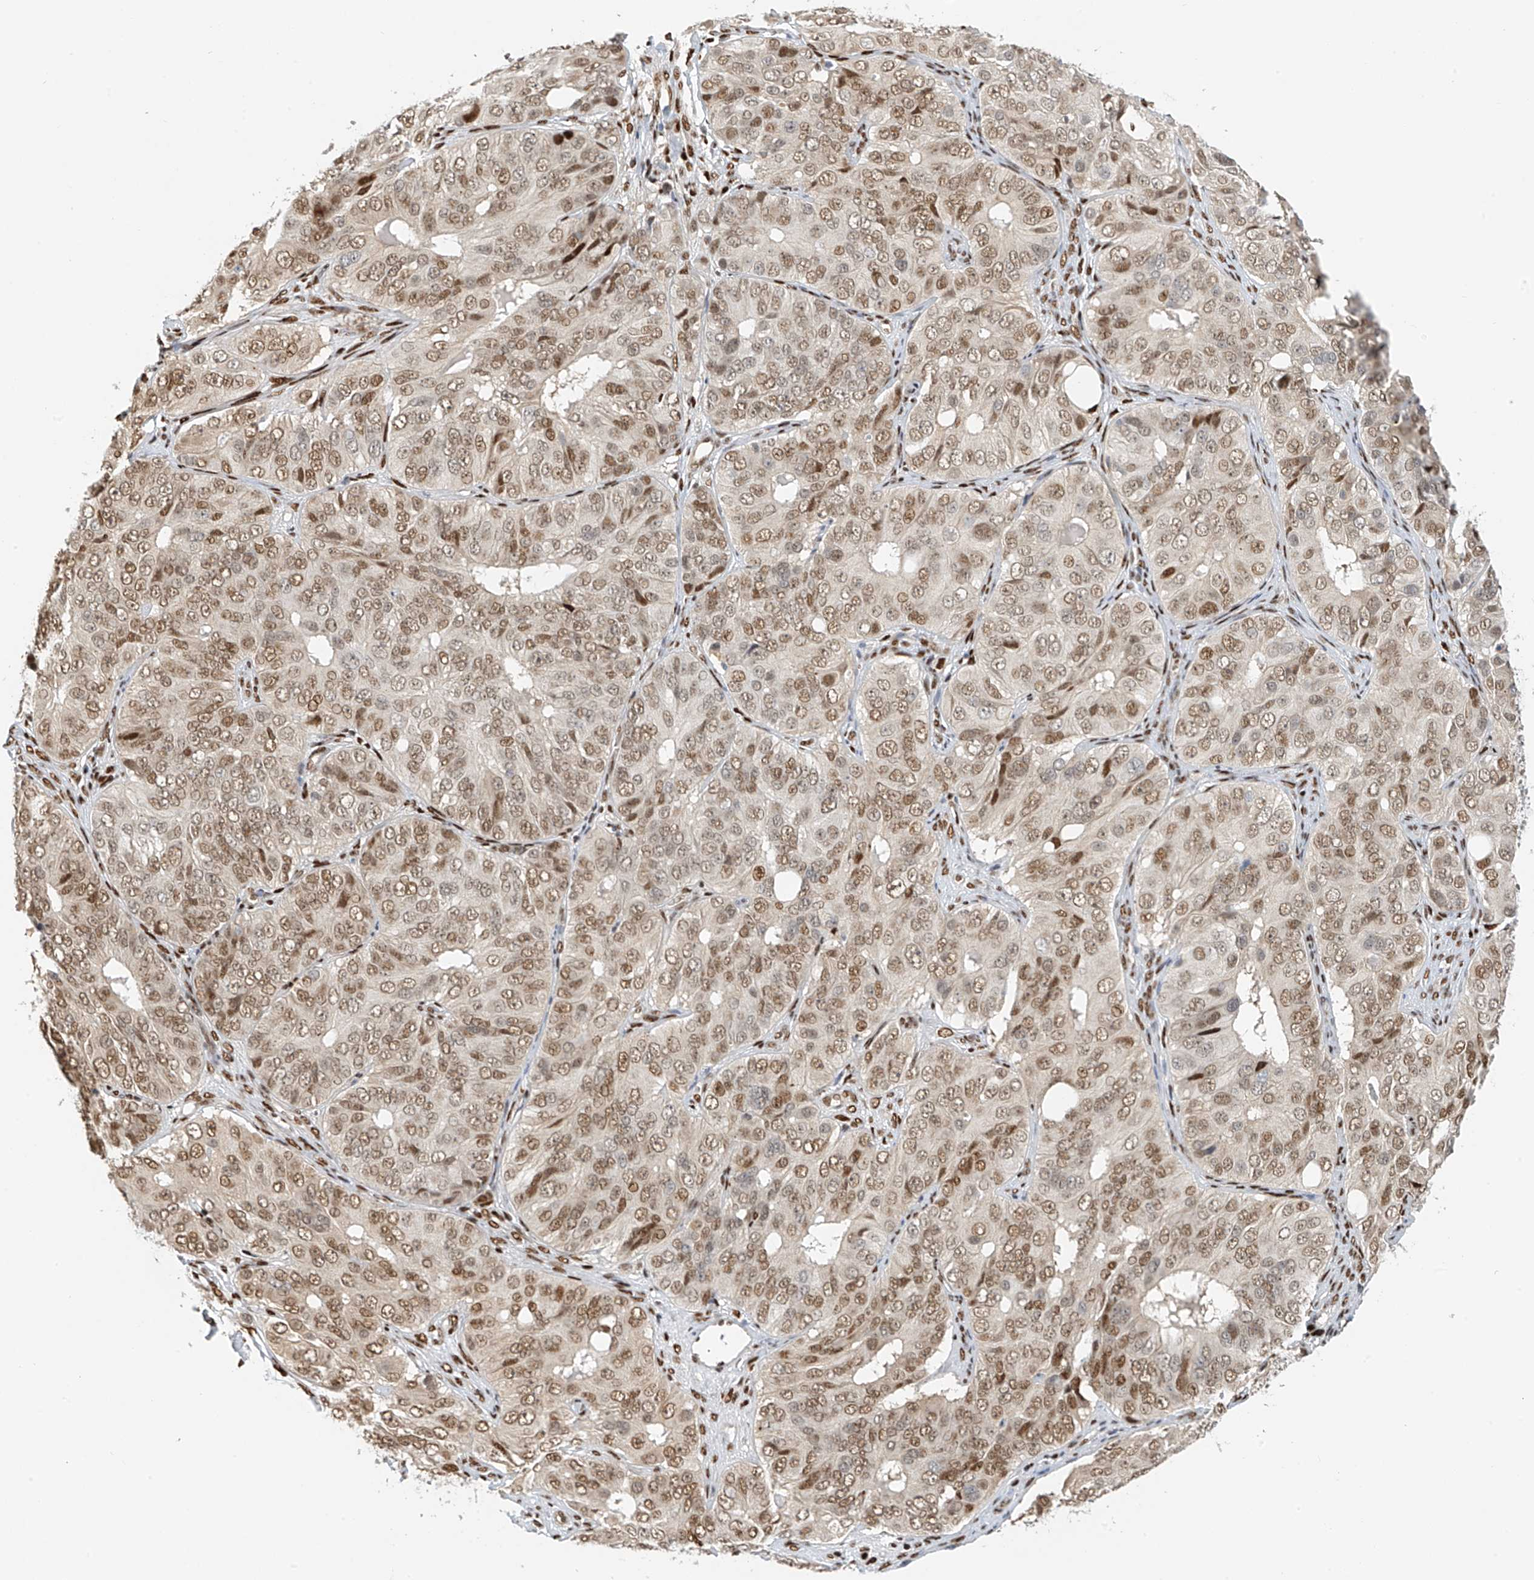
{"staining": {"intensity": "moderate", "quantity": ">75%", "location": "nuclear"}, "tissue": "ovarian cancer", "cell_type": "Tumor cells", "image_type": "cancer", "snomed": [{"axis": "morphology", "description": "Carcinoma, endometroid"}, {"axis": "topography", "description": "Ovary"}], "caption": "A photomicrograph of ovarian endometroid carcinoma stained for a protein exhibits moderate nuclear brown staining in tumor cells. (brown staining indicates protein expression, while blue staining denotes nuclei).", "gene": "ZNF514", "patient": {"sex": "female", "age": 51}}